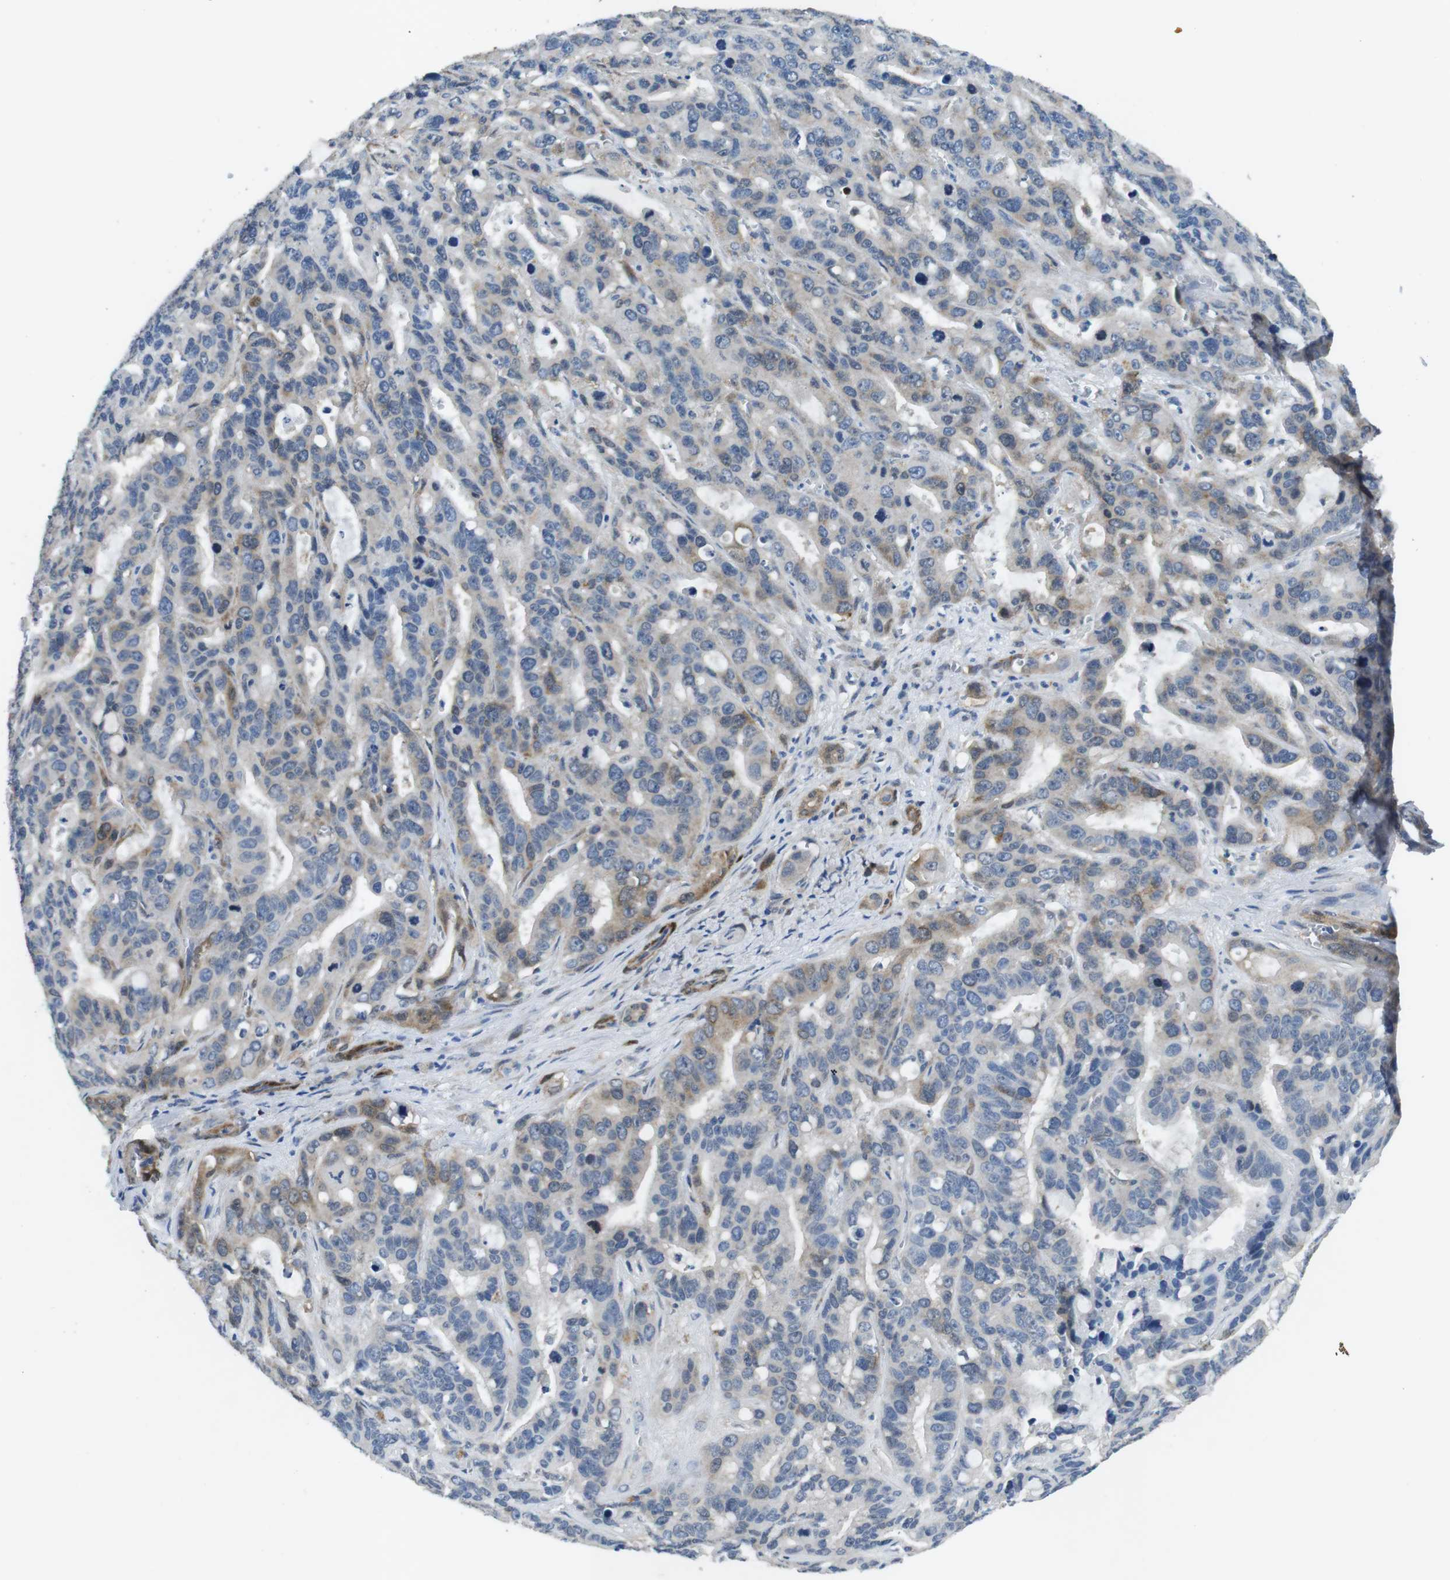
{"staining": {"intensity": "moderate", "quantity": "<25%", "location": "cytoplasmic/membranous"}, "tissue": "liver cancer", "cell_type": "Tumor cells", "image_type": "cancer", "snomed": [{"axis": "morphology", "description": "Cholangiocarcinoma"}, {"axis": "topography", "description": "Liver"}], "caption": "Liver cancer was stained to show a protein in brown. There is low levels of moderate cytoplasmic/membranous positivity in approximately <25% of tumor cells.", "gene": "PHLDA1", "patient": {"sex": "female", "age": 65}}